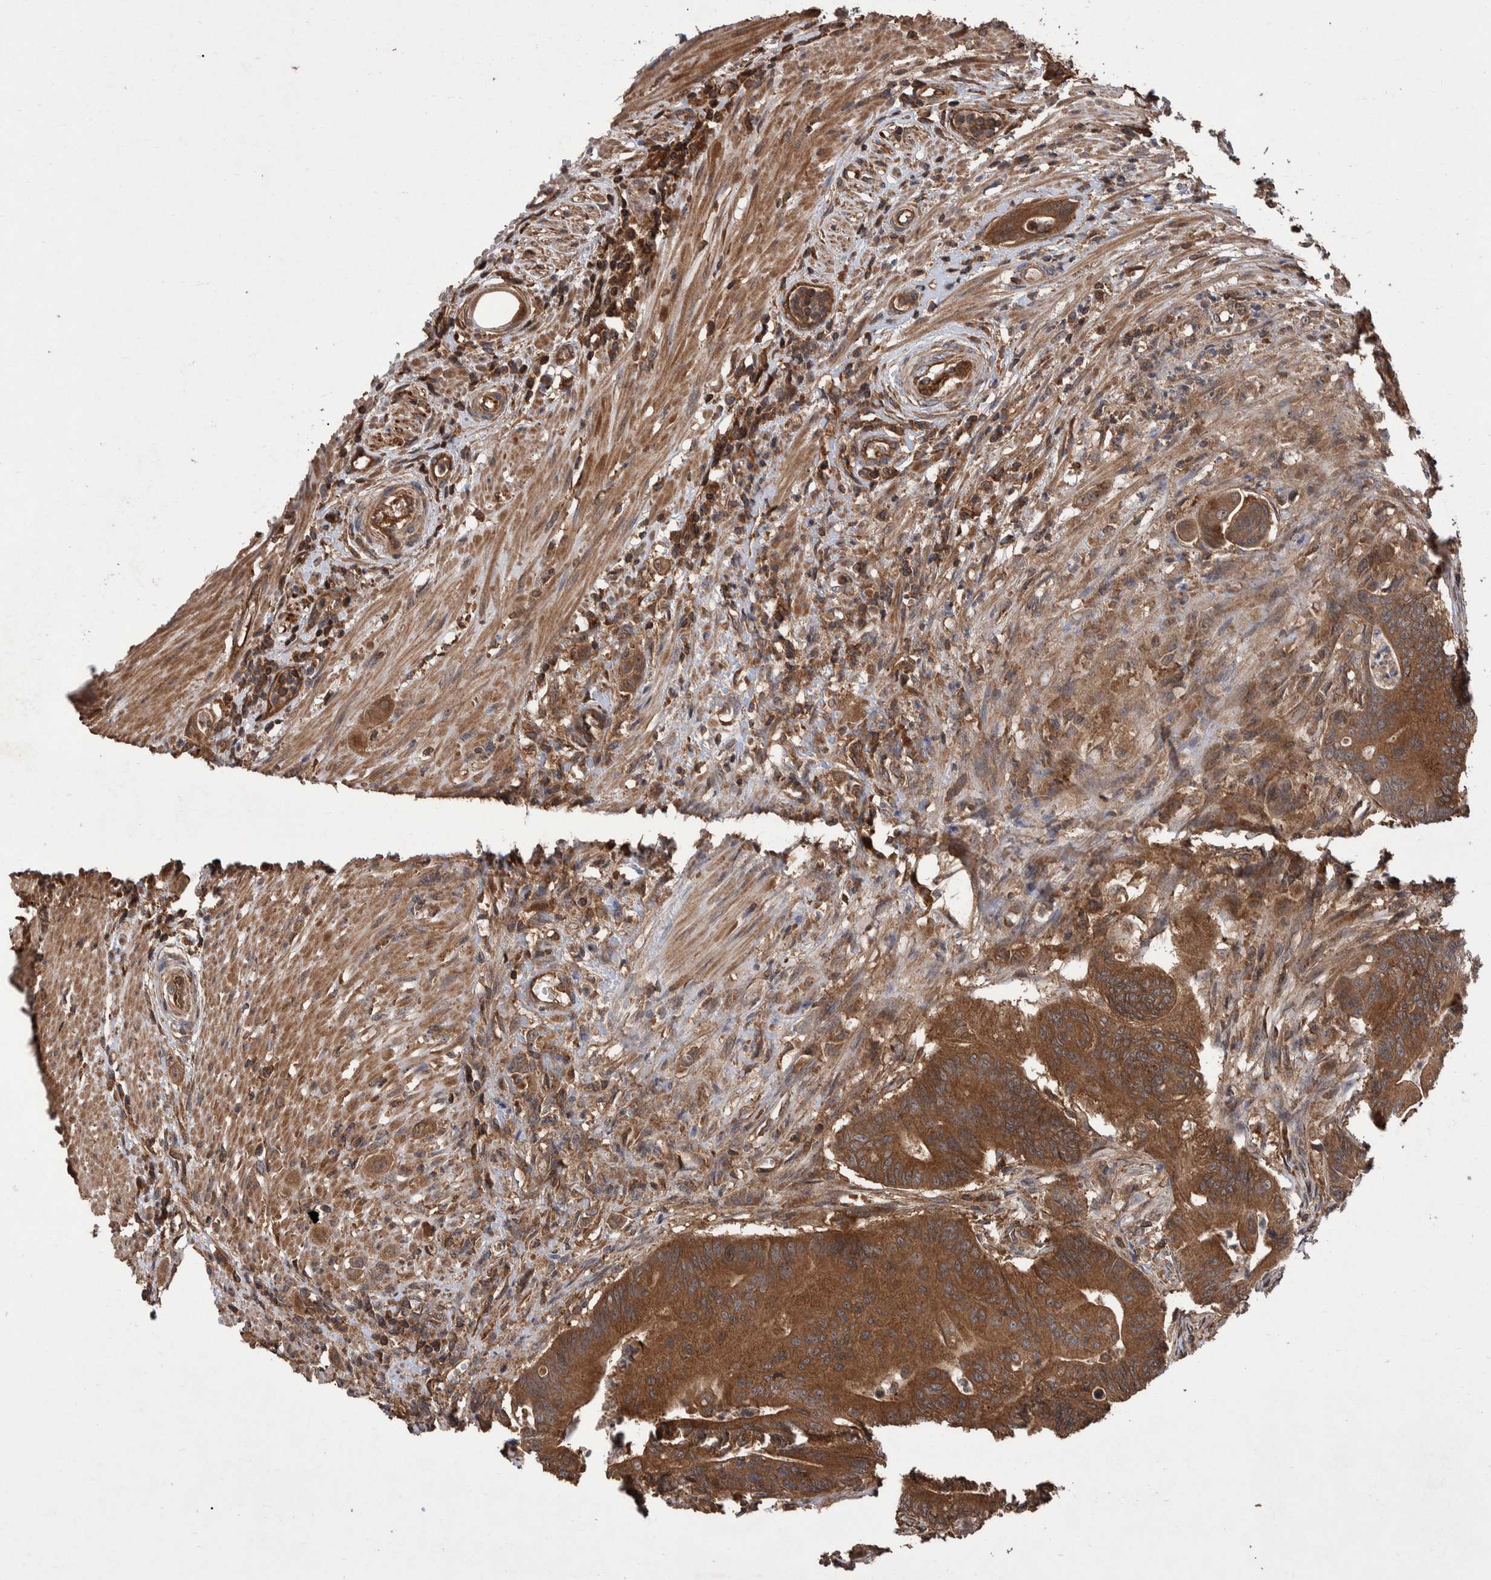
{"staining": {"intensity": "moderate", "quantity": ">75%", "location": "cytoplasmic/membranous"}, "tissue": "colorectal cancer", "cell_type": "Tumor cells", "image_type": "cancer", "snomed": [{"axis": "morphology", "description": "Adenoma, NOS"}, {"axis": "morphology", "description": "Adenocarcinoma, NOS"}, {"axis": "topography", "description": "Colon"}], "caption": "Immunohistochemical staining of colorectal cancer demonstrates medium levels of moderate cytoplasmic/membranous positivity in approximately >75% of tumor cells. The staining was performed using DAB, with brown indicating positive protein expression. Nuclei are stained blue with hematoxylin.", "gene": "VBP1", "patient": {"sex": "male", "age": 79}}